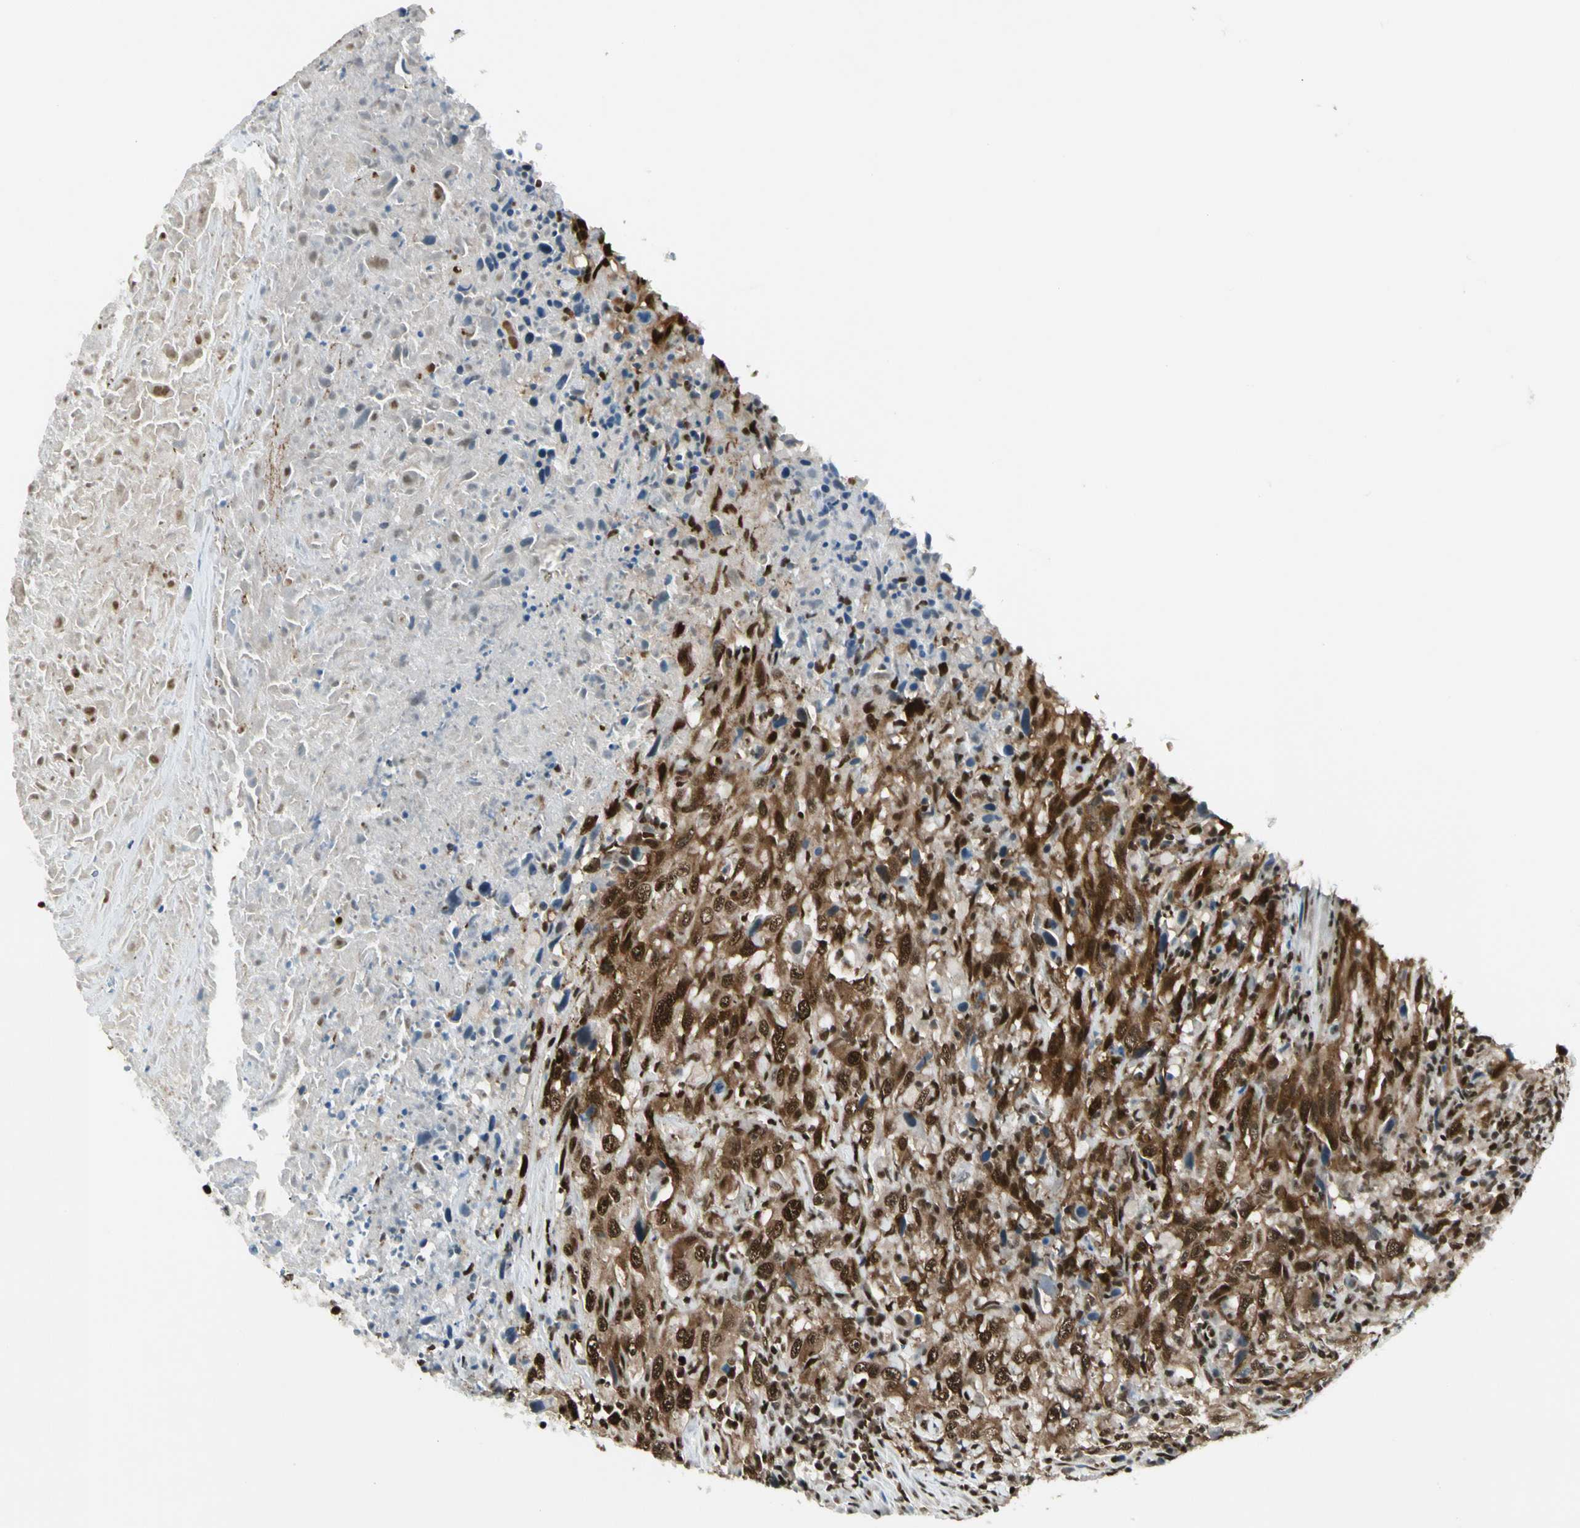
{"staining": {"intensity": "strong", "quantity": ">75%", "location": "cytoplasmic/membranous,nuclear"}, "tissue": "urothelial cancer", "cell_type": "Tumor cells", "image_type": "cancer", "snomed": [{"axis": "morphology", "description": "Urothelial carcinoma, High grade"}, {"axis": "topography", "description": "Urinary bladder"}], "caption": "Immunohistochemical staining of human urothelial cancer displays high levels of strong cytoplasmic/membranous and nuclear expression in about >75% of tumor cells. Using DAB (3,3'-diaminobenzidine) (brown) and hematoxylin (blue) stains, captured at high magnification using brightfield microscopy.", "gene": "FUS", "patient": {"sex": "male", "age": 61}}